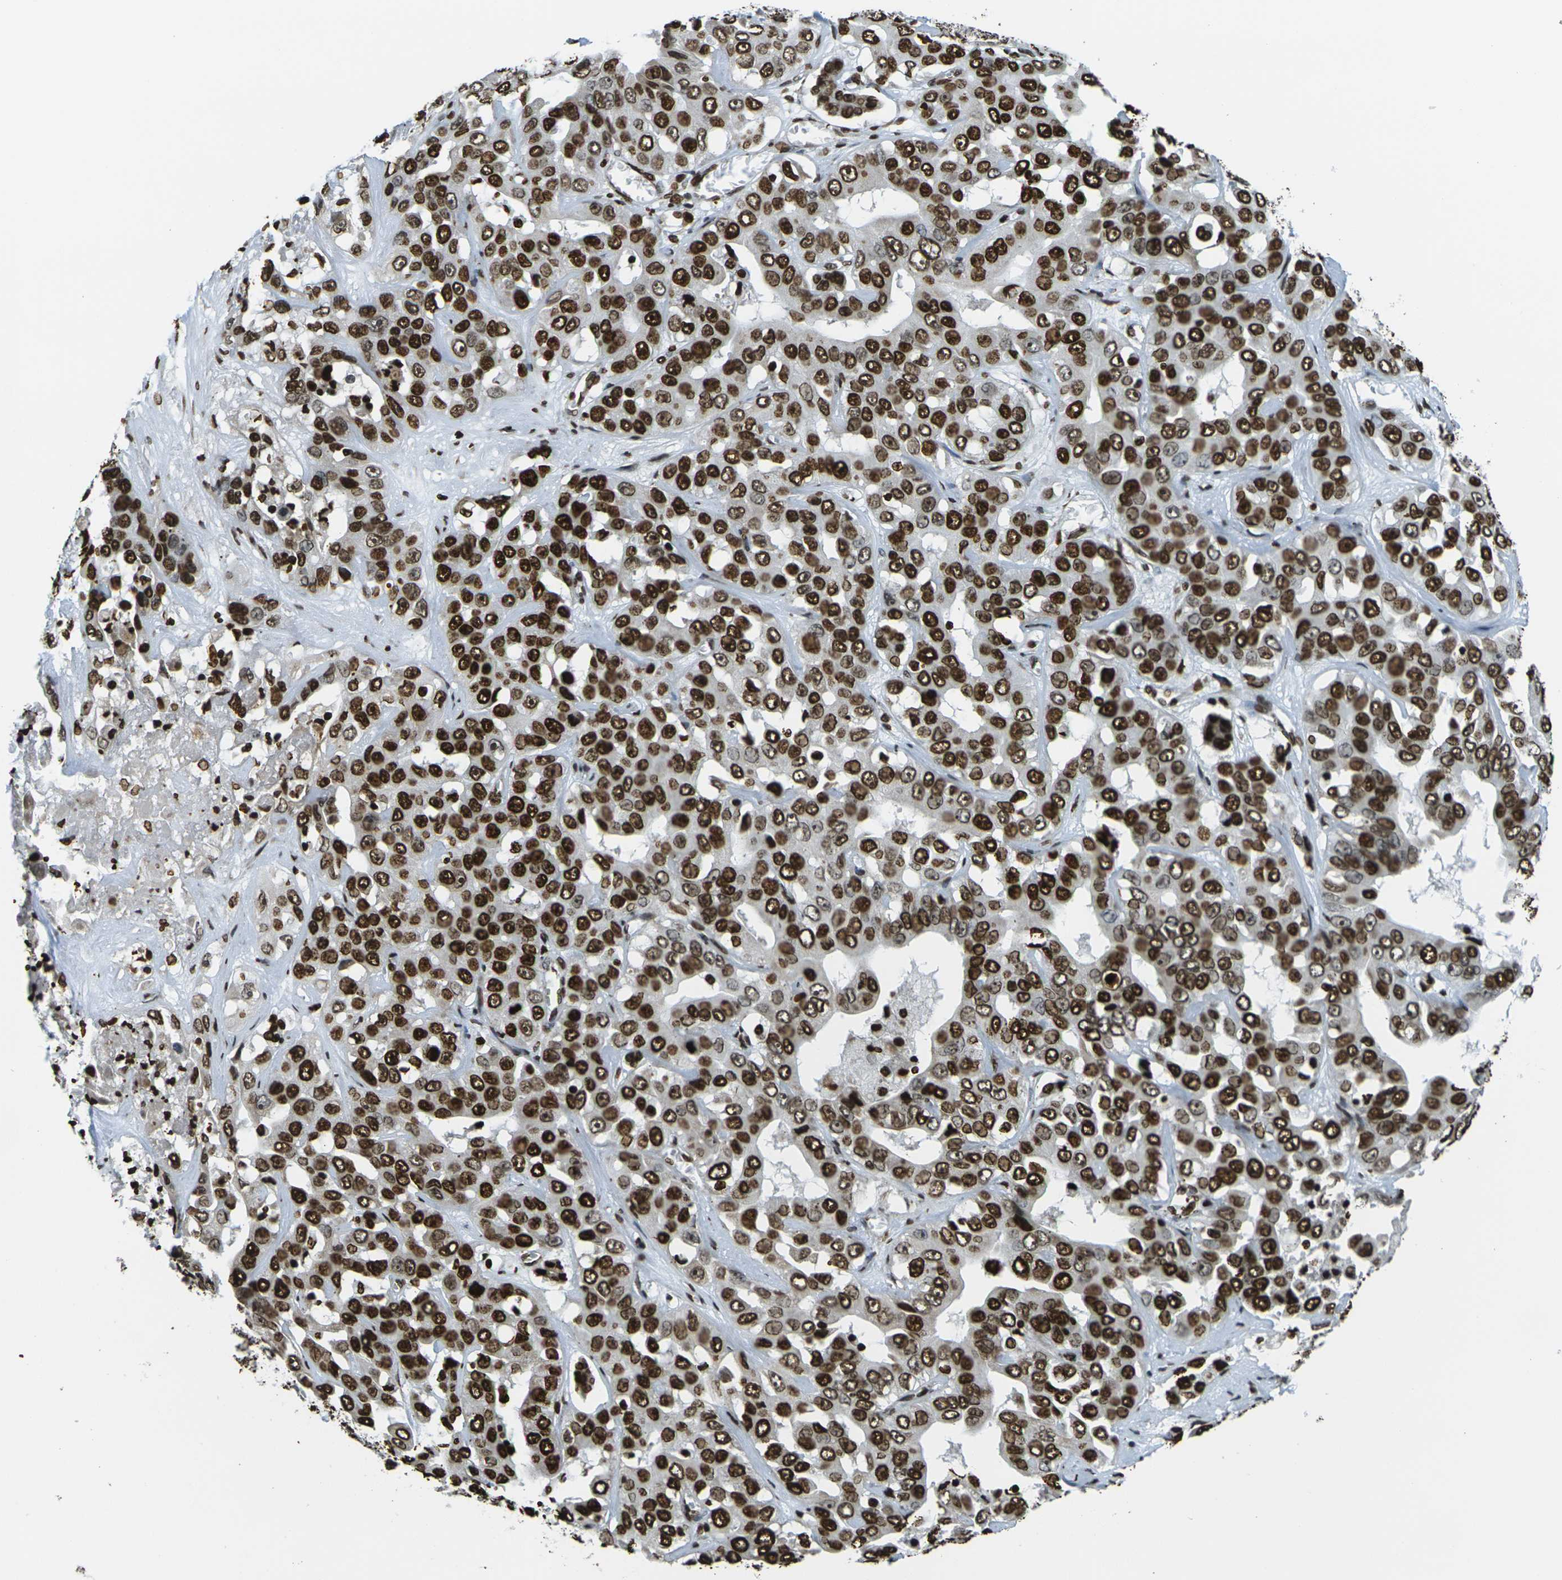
{"staining": {"intensity": "strong", "quantity": ">75%", "location": "nuclear"}, "tissue": "liver cancer", "cell_type": "Tumor cells", "image_type": "cancer", "snomed": [{"axis": "morphology", "description": "Cholangiocarcinoma"}, {"axis": "topography", "description": "Liver"}], "caption": "Immunohistochemistry (IHC) (DAB) staining of cholangiocarcinoma (liver) reveals strong nuclear protein positivity in approximately >75% of tumor cells. (Brightfield microscopy of DAB IHC at high magnification).", "gene": "H1-2", "patient": {"sex": "female", "age": 52}}